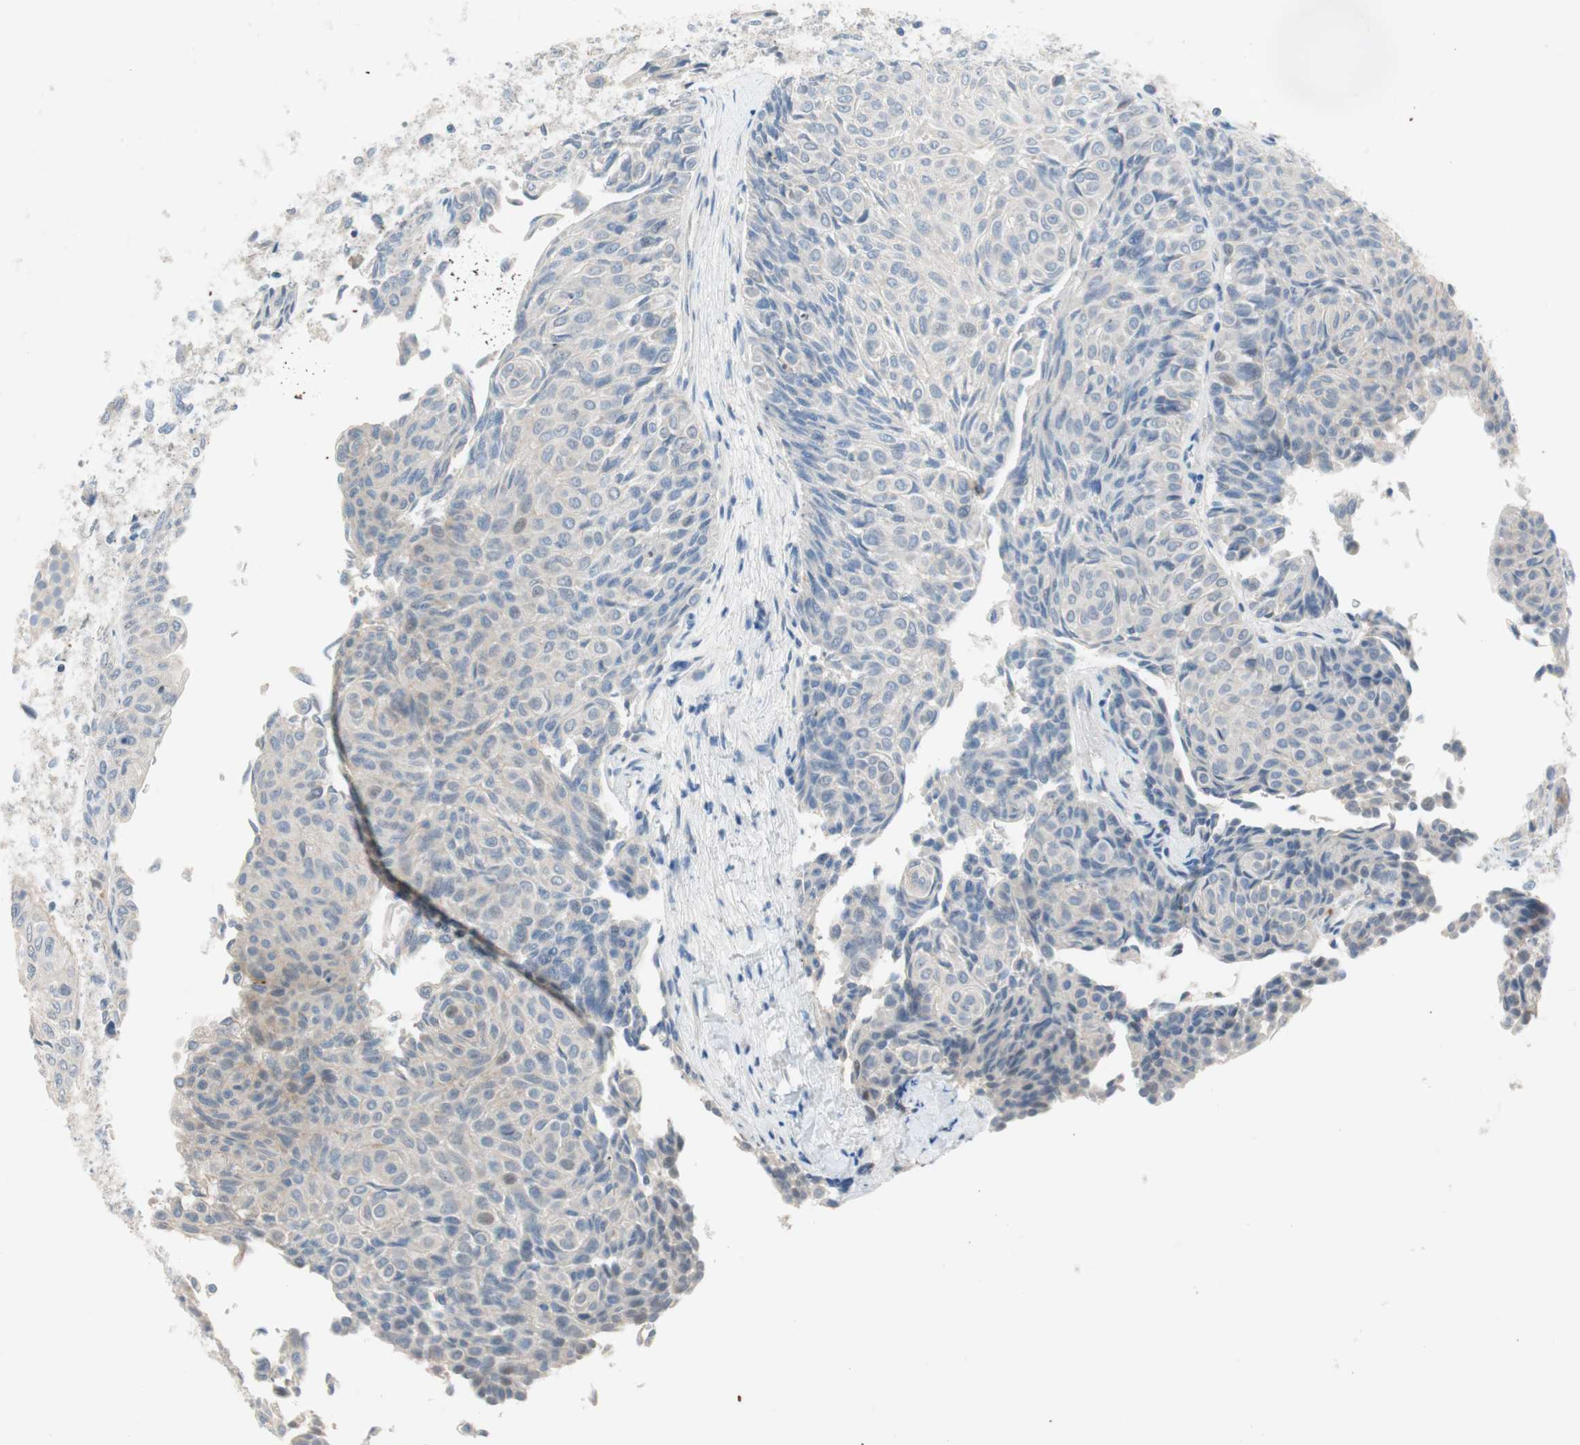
{"staining": {"intensity": "negative", "quantity": "none", "location": "none"}, "tissue": "urothelial cancer", "cell_type": "Tumor cells", "image_type": "cancer", "snomed": [{"axis": "morphology", "description": "Urothelial carcinoma, Low grade"}, {"axis": "topography", "description": "Urinary bladder"}], "caption": "Urothelial cancer was stained to show a protein in brown. There is no significant expression in tumor cells.", "gene": "PDZK1", "patient": {"sex": "male", "age": 78}}